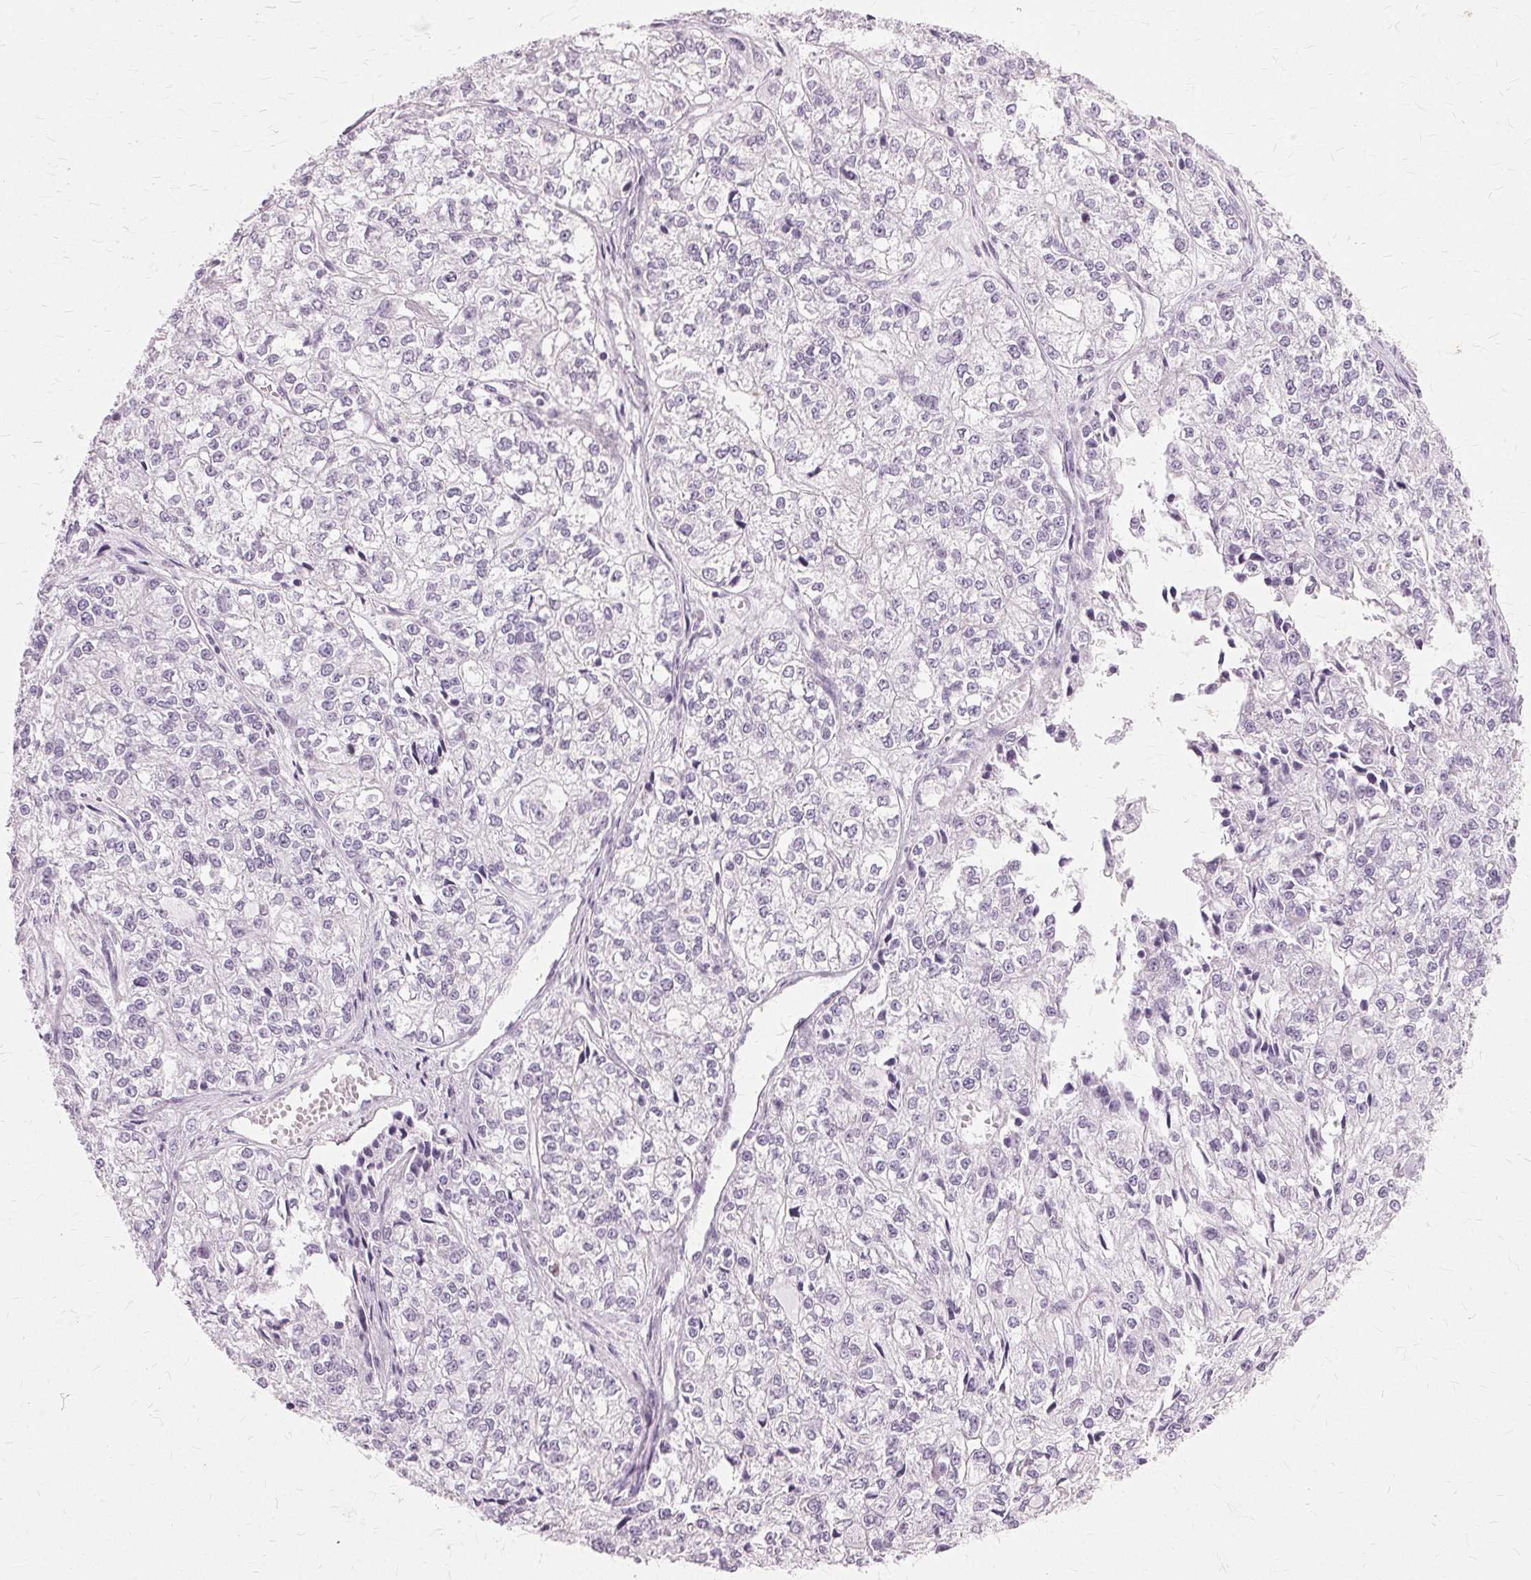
{"staining": {"intensity": "negative", "quantity": "none", "location": "none"}, "tissue": "ovarian cancer", "cell_type": "Tumor cells", "image_type": "cancer", "snomed": [{"axis": "morphology", "description": "Carcinoma, endometroid"}, {"axis": "topography", "description": "Ovary"}], "caption": "Immunohistochemistry (IHC) photomicrograph of ovarian endometroid carcinoma stained for a protein (brown), which displays no positivity in tumor cells.", "gene": "SLC45A3", "patient": {"sex": "female", "age": 64}}